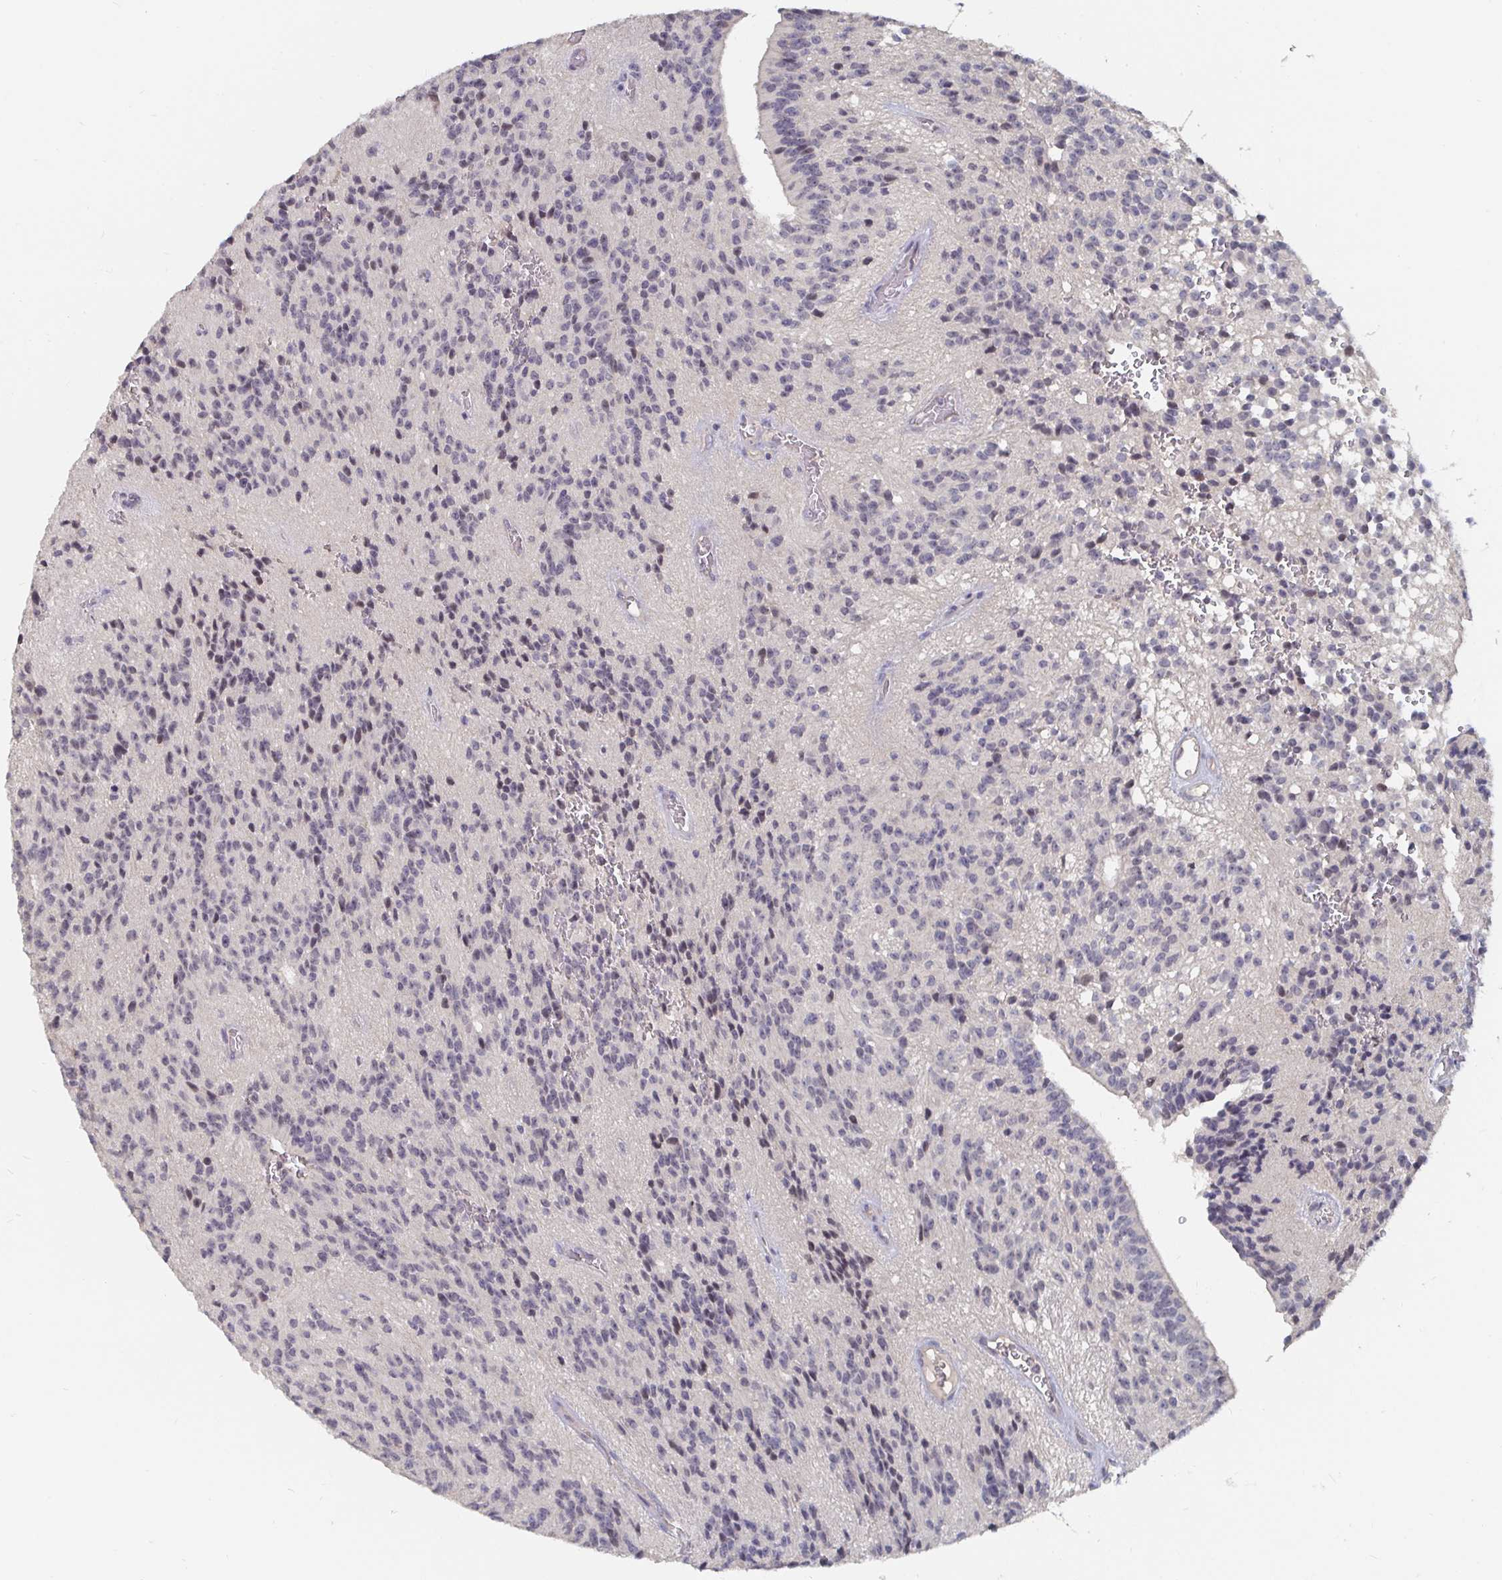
{"staining": {"intensity": "negative", "quantity": "none", "location": "none"}, "tissue": "glioma", "cell_type": "Tumor cells", "image_type": "cancer", "snomed": [{"axis": "morphology", "description": "Glioma, malignant, Low grade"}, {"axis": "topography", "description": "Brain"}], "caption": "This is a micrograph of IHC staining of low-grade glioma (malignant), which shows no positivity in tumor cells.", "gene": "MEIS1", "patient": {"sex": "male", "age": 31}}